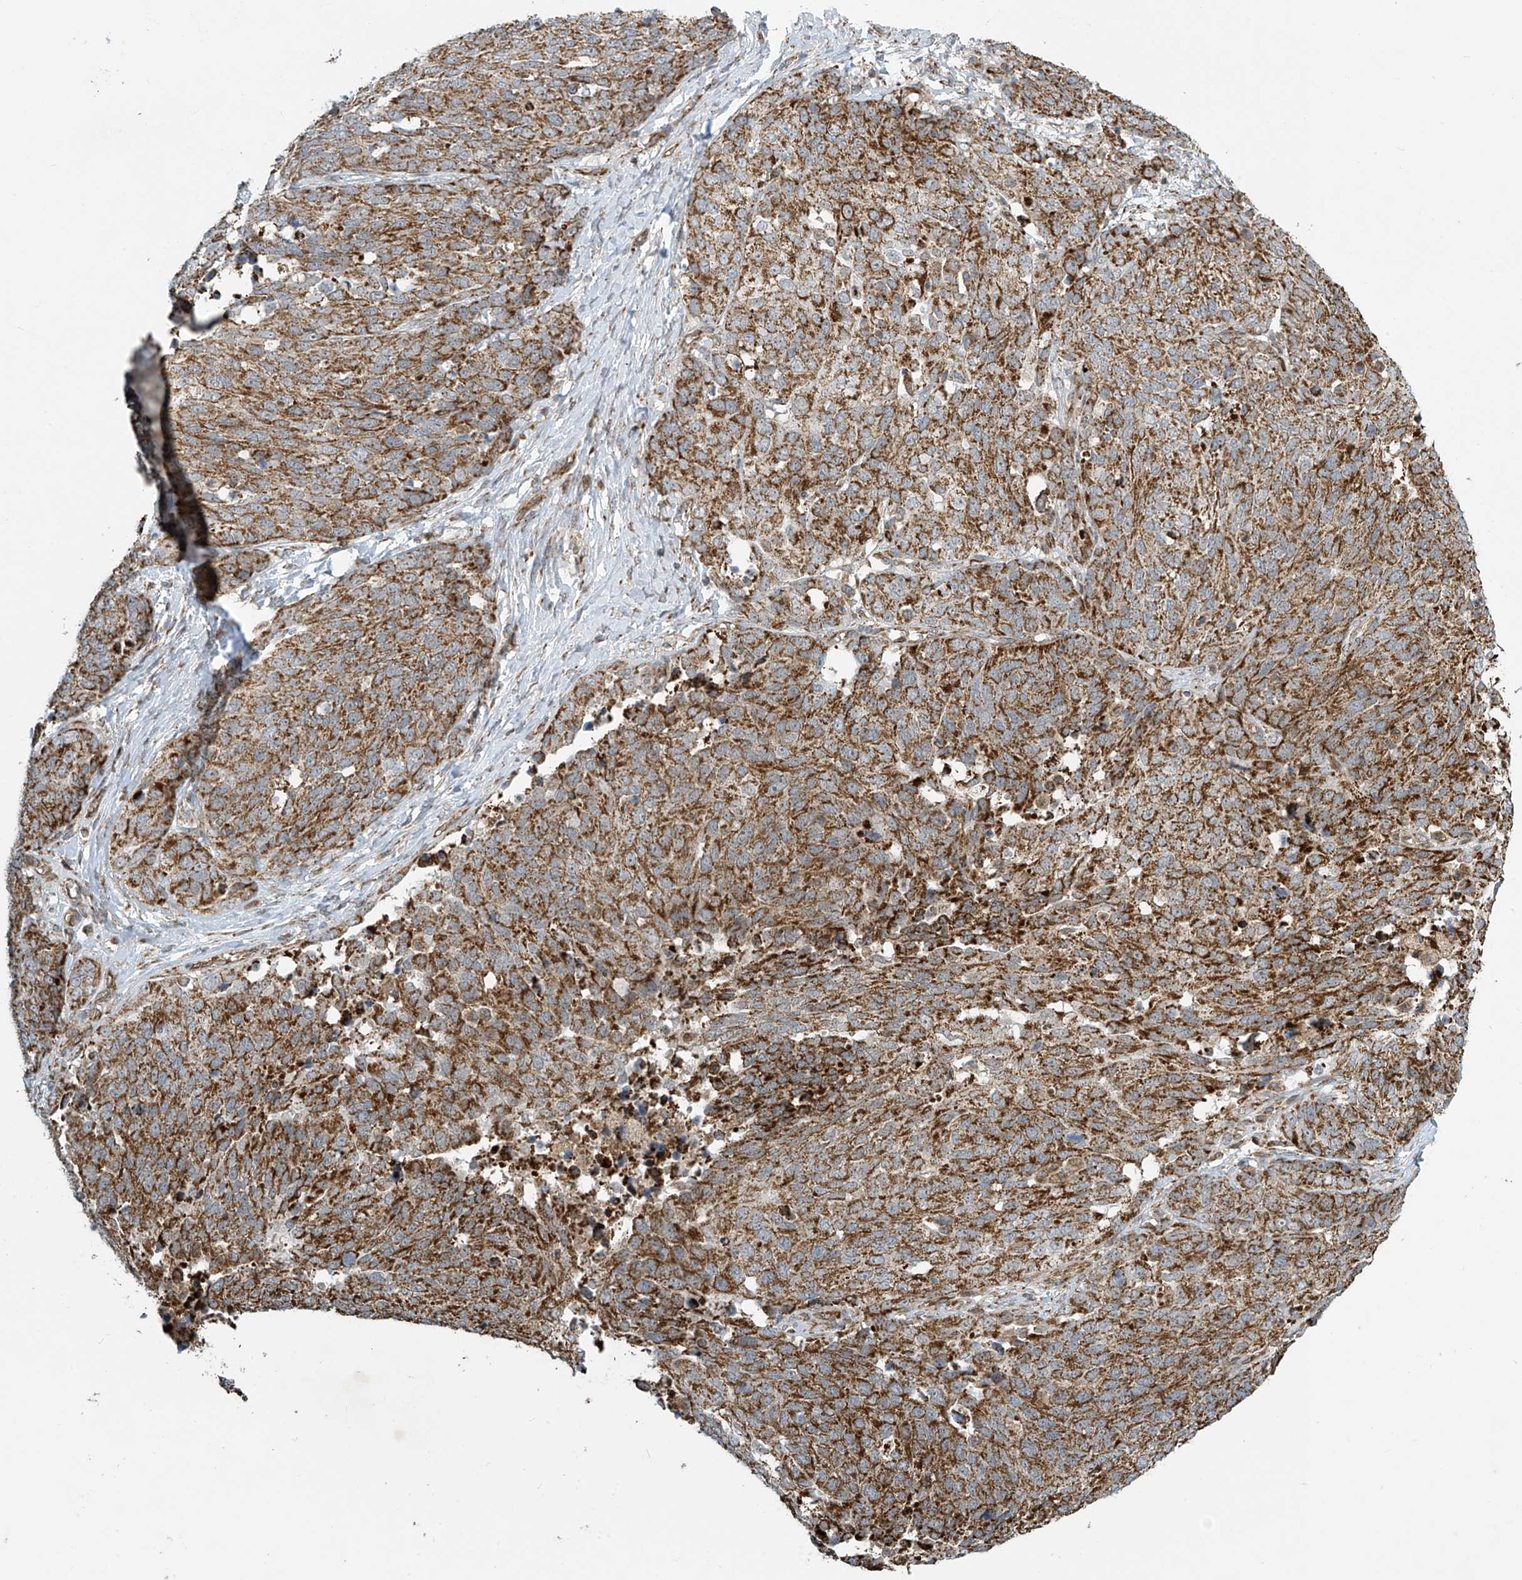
{"staining": {"intensity": "moderate", "quantity": ">75%", "location": "cytoplasmic/membranous"}, "tissue": "ovarian cancer", "cell_type": "Tumor cells", "image_type": "cancer", "snomed": [{"axis": "morphology", "description": "Cystadenocarcinoma, serous, NOS"}, {"axis": "topography", "description": "Ovary"}], "caption": "Ovarian cancer was stained to show a protein in brown. There is medium levels of moderate cytoplasmic/membranous staining in about >75% of tumor cells.", "gene": "METTL6", "patient": {"sex": "female", "age": 44}}